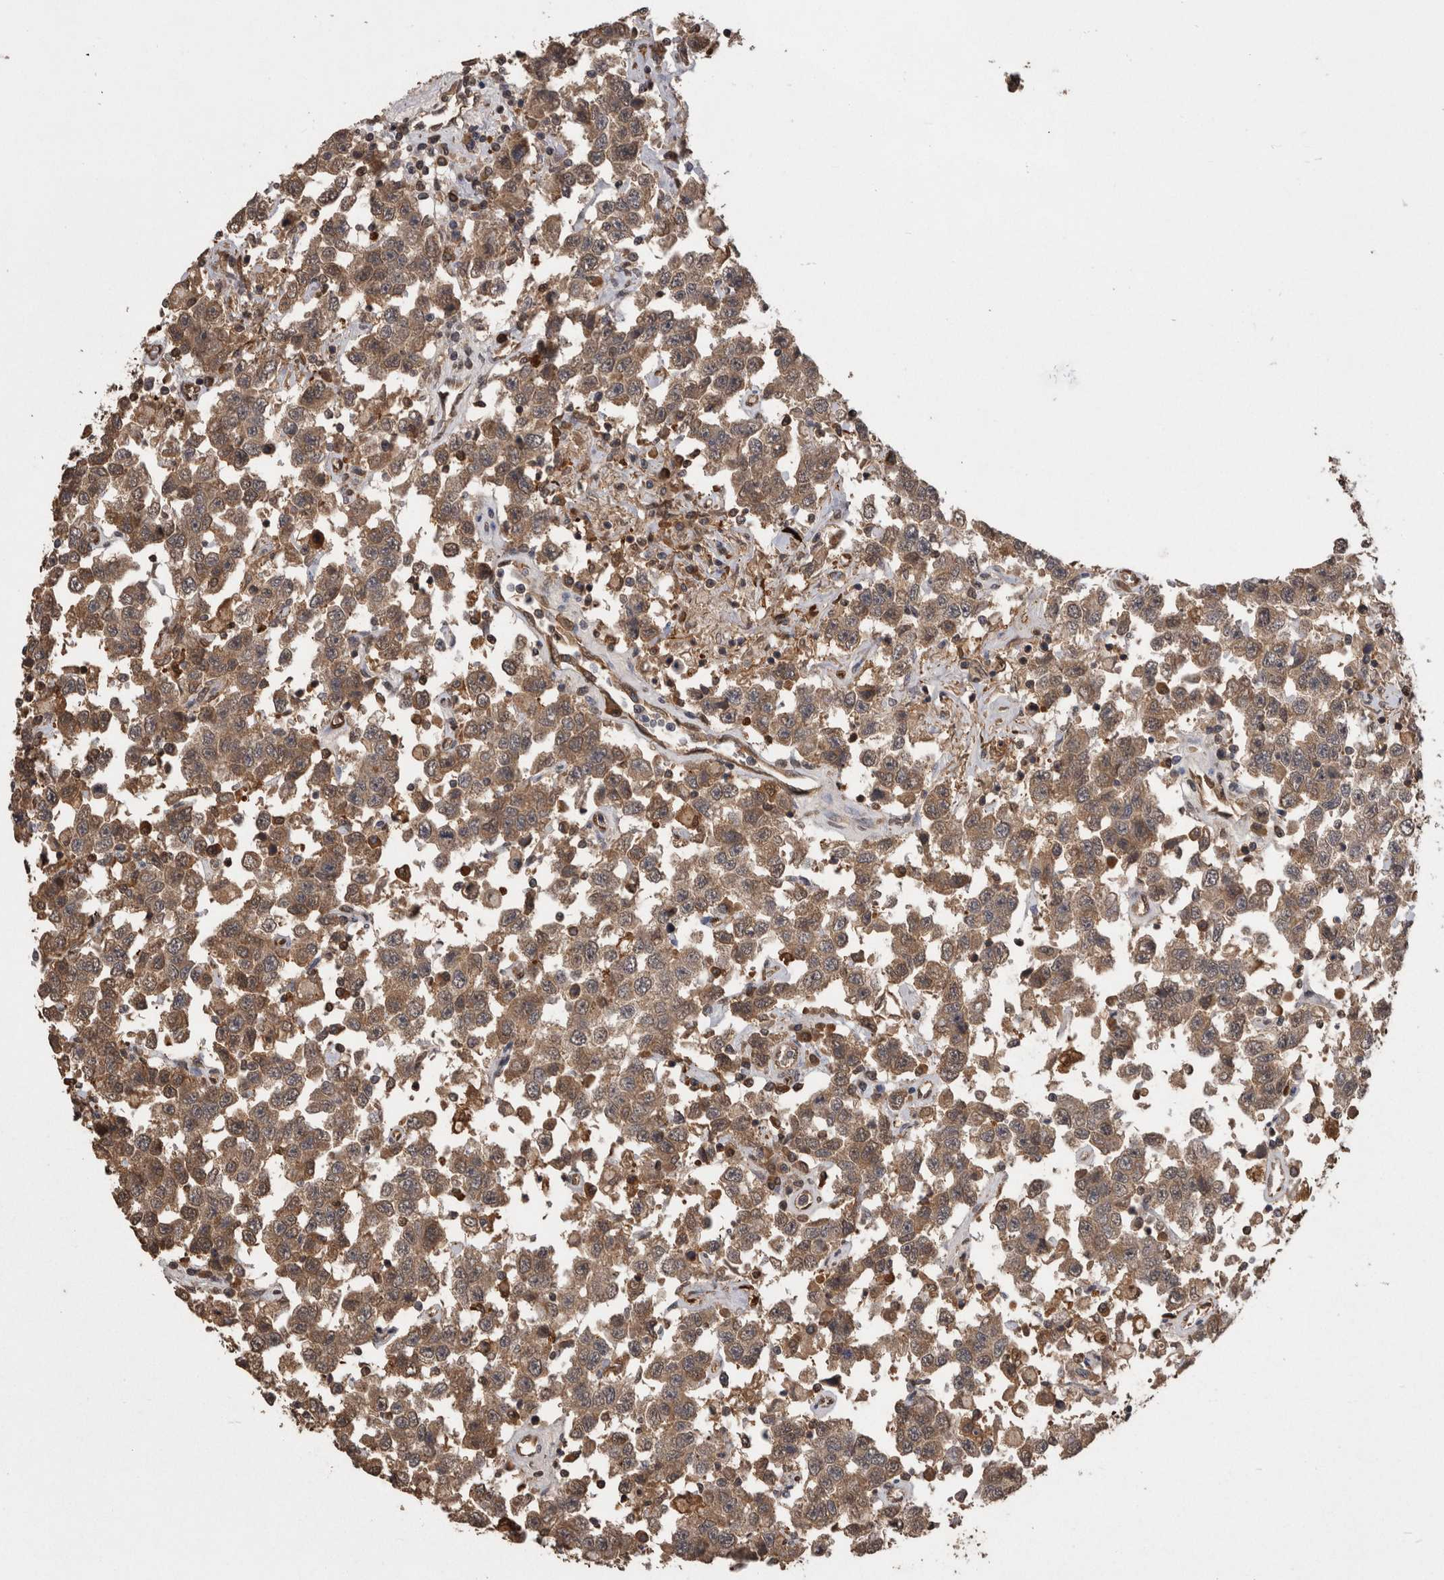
{"staining": {"intensity": "weak", "quantity": ">75%", "location": "cytoplasmic/membranous"}, "tissue": "testis cancer", "cell_type": "Tumor cells", "image_type": "cancer", "snomed": [{"axis": "morphology", "description": "Seminoma, NOS"}, {"axis": "topography", "description": "Testis"}], "caption": "Testis cancer tissue demonstrates weak cytoplasmic/membranous staining in approximately >75% of tumor cells, visualized by immunohistochemistry.", "gene": "LXN", "patient": {"sex": "male", "age": 41}}